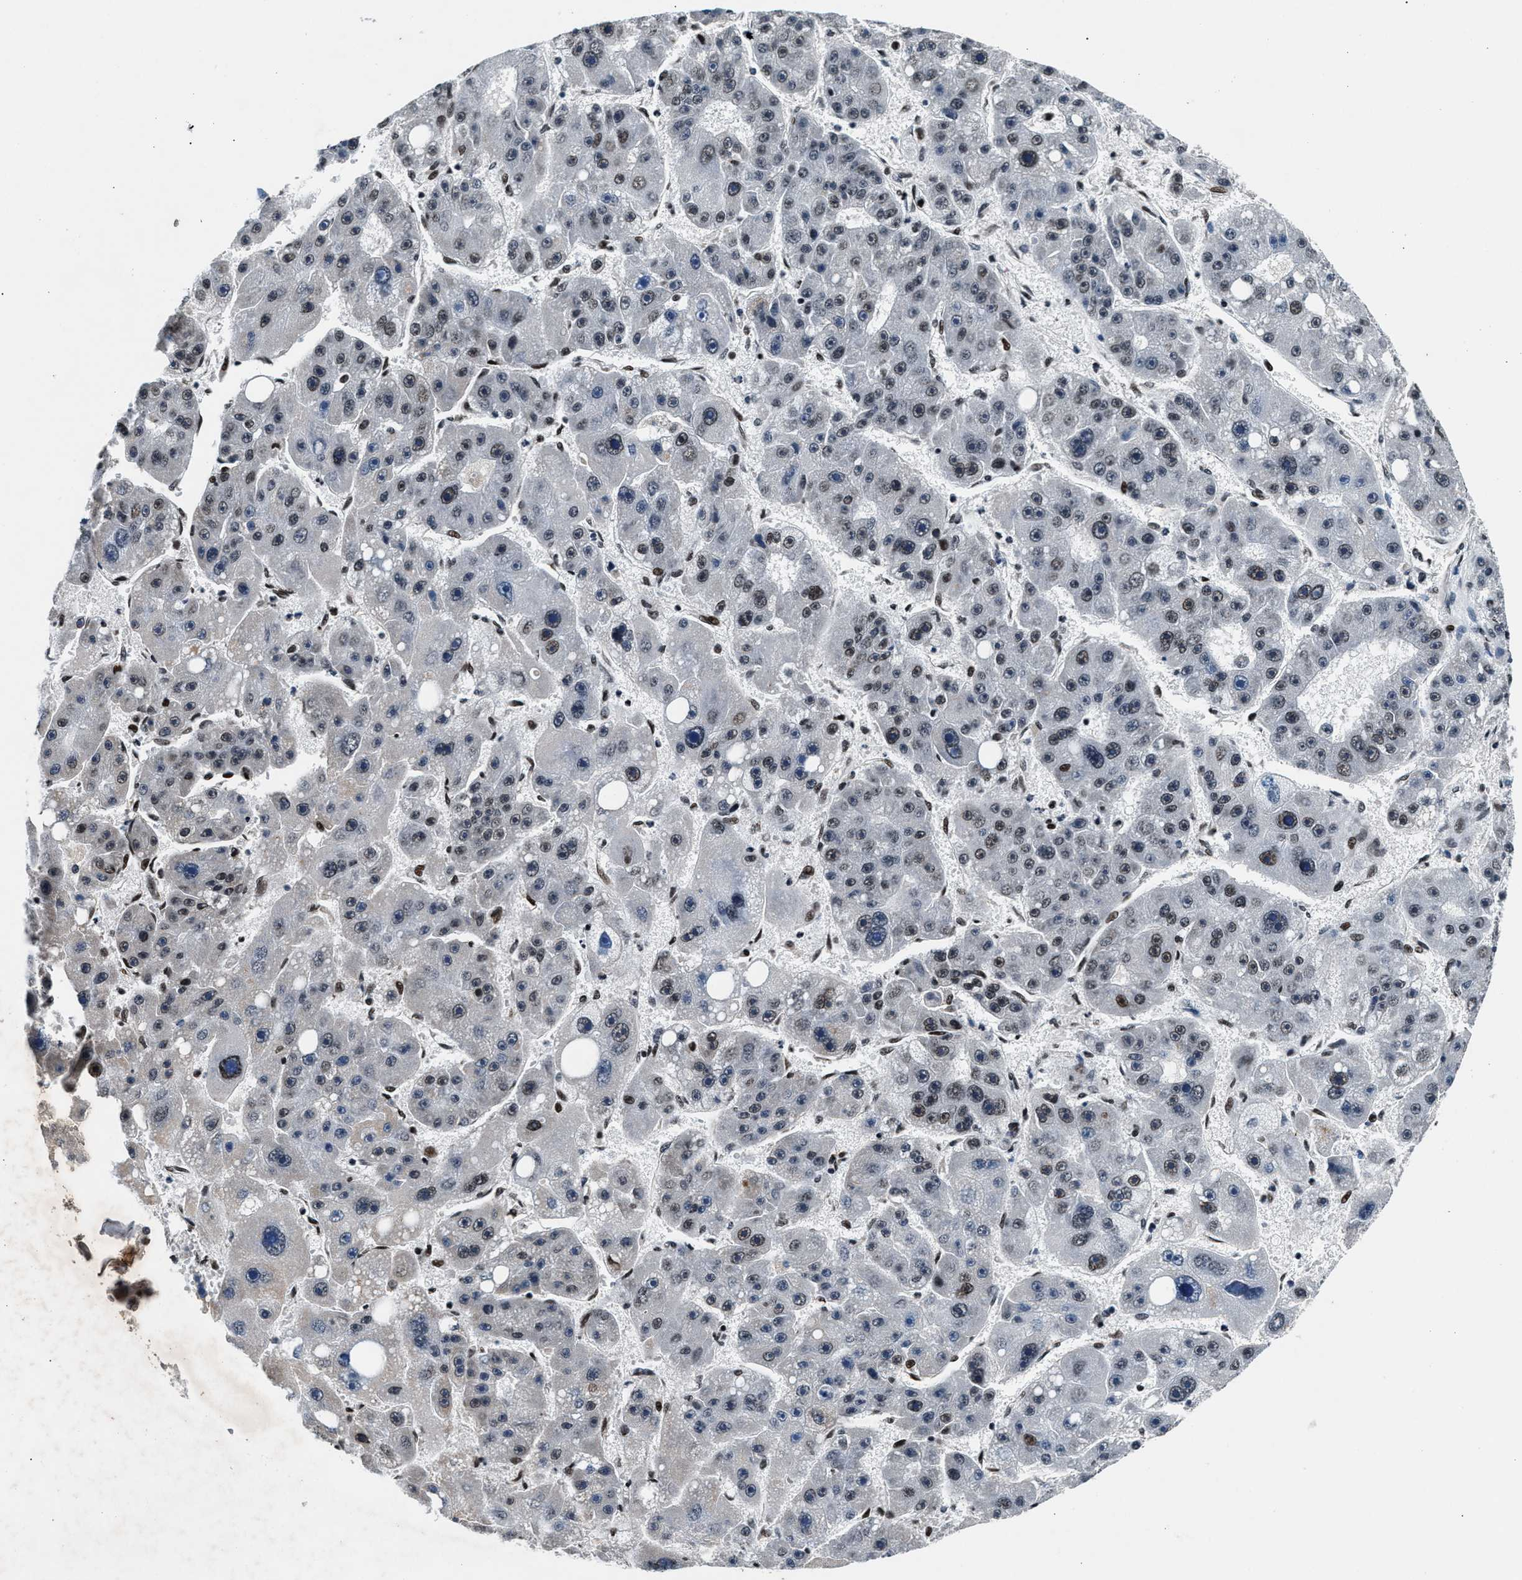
{"staining": {"intensity": "weak", "quantity": "25%-75%", "location": "nuclear"}, "tissue": "liver cancer", "cell_type": "Tumor cells", "image_type": "cancer", "snomed": [{"axis": "morphology", "description": "Carcinoma, Hepatocellular, NOS"}, {"axis": "topography", "description": "Liver"}], "caption": "Liver cancer stained with immunohistochemistry (IHC) exhibits weak nuclear staining in about 25%-75% of tumor cells.", "gene": "PRRC2B", "patient": {"sex": "female", "age": 61}}